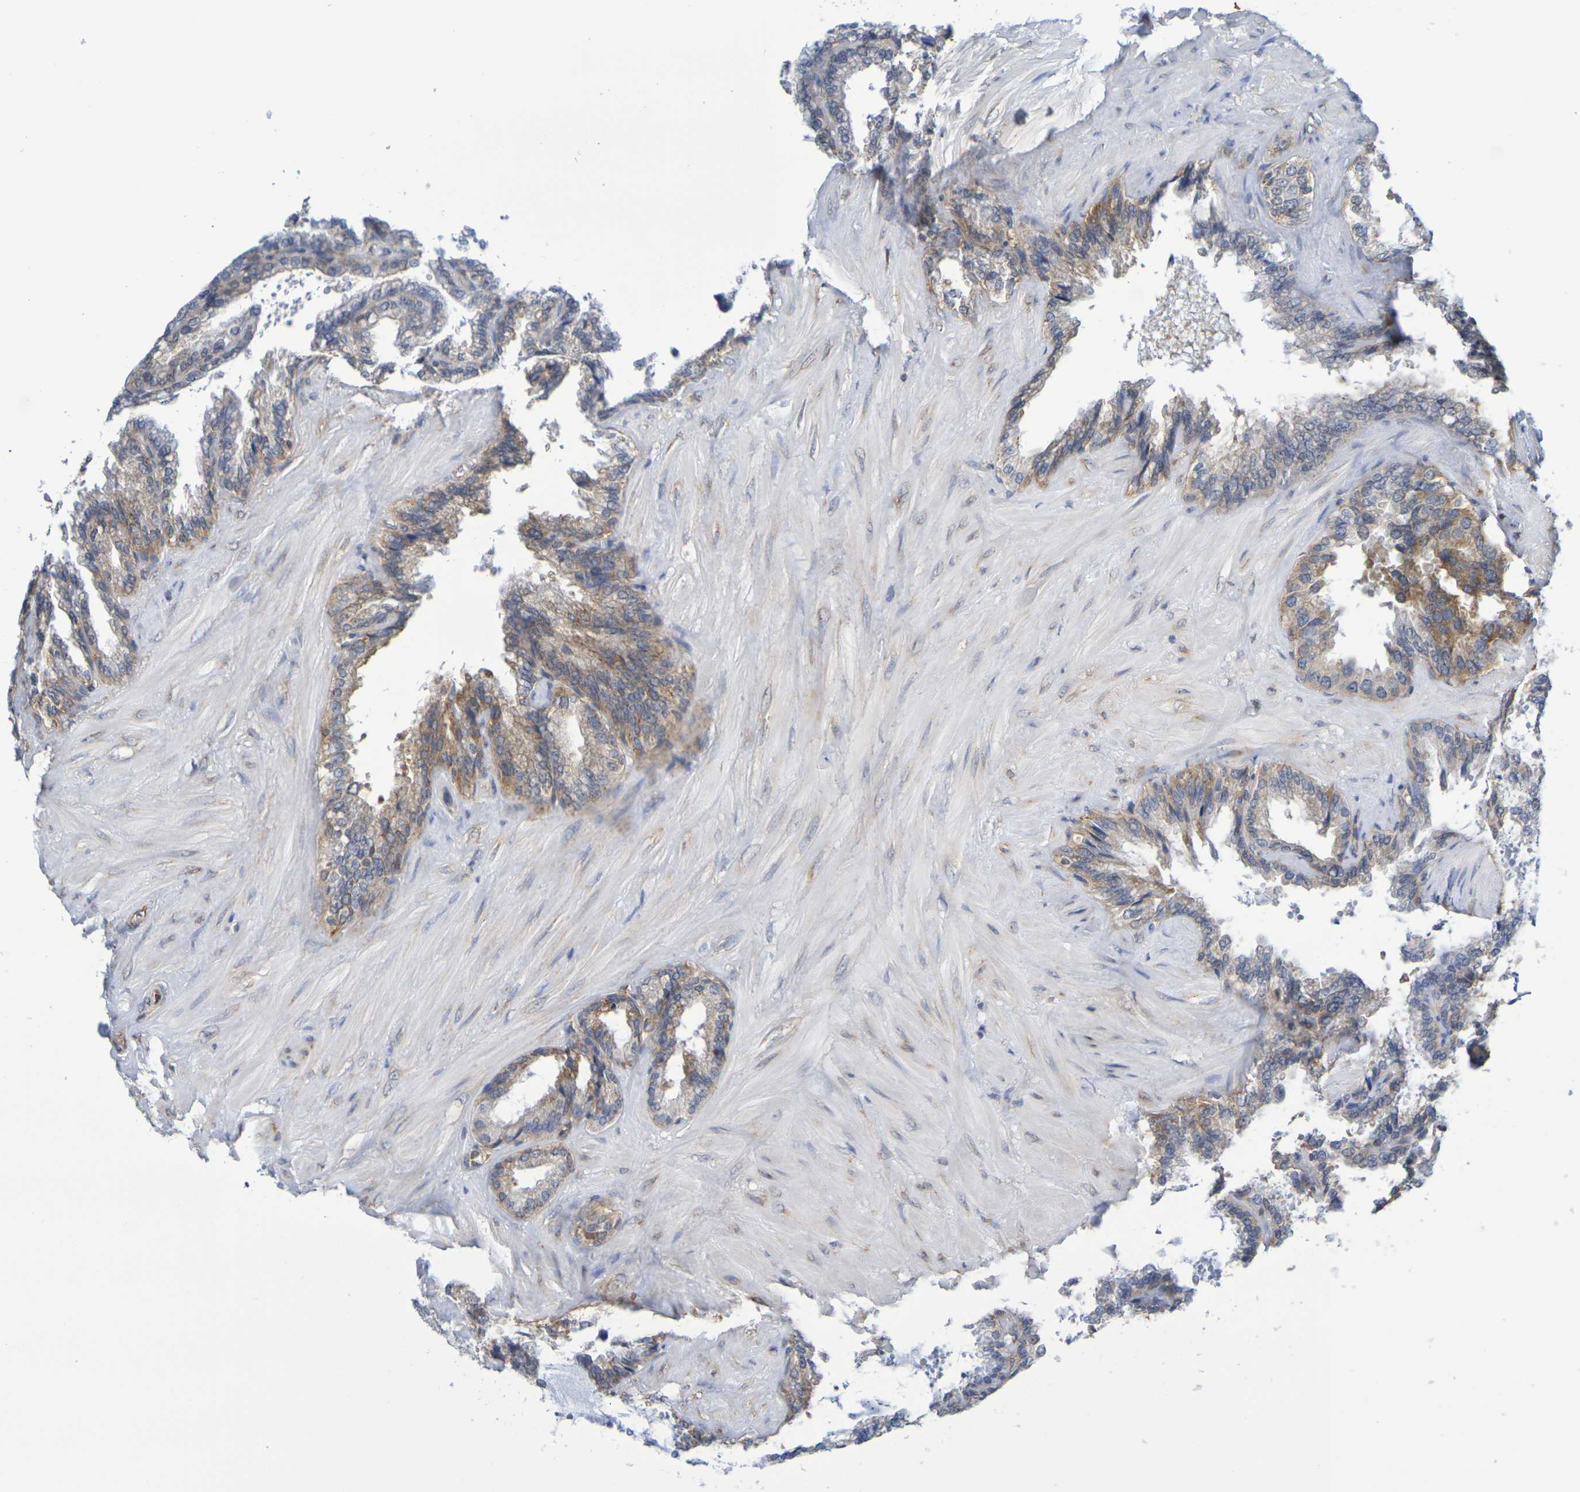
{"staining": {"intensity": "moderate", "quantity": ">75%", "location": "cytoplasmic/membranous"}, "tissue": "seminal vesicle", "cell_type": "Glandular cells", "image_type": "normal", "snomed": [{"axis": "morphology", "description": "Normal tissue, NOS"}, {"axis": "topography", "description": "Seminal veicle"}], "caption": "Protein expression analysis of unremarkable seminal vesicle demonstrates moderate cytoplasmic/membranous expression in about >75% of glandular cells.", "gene": "CHRNB1", "patient": {"sex": "male", "age": 46}}